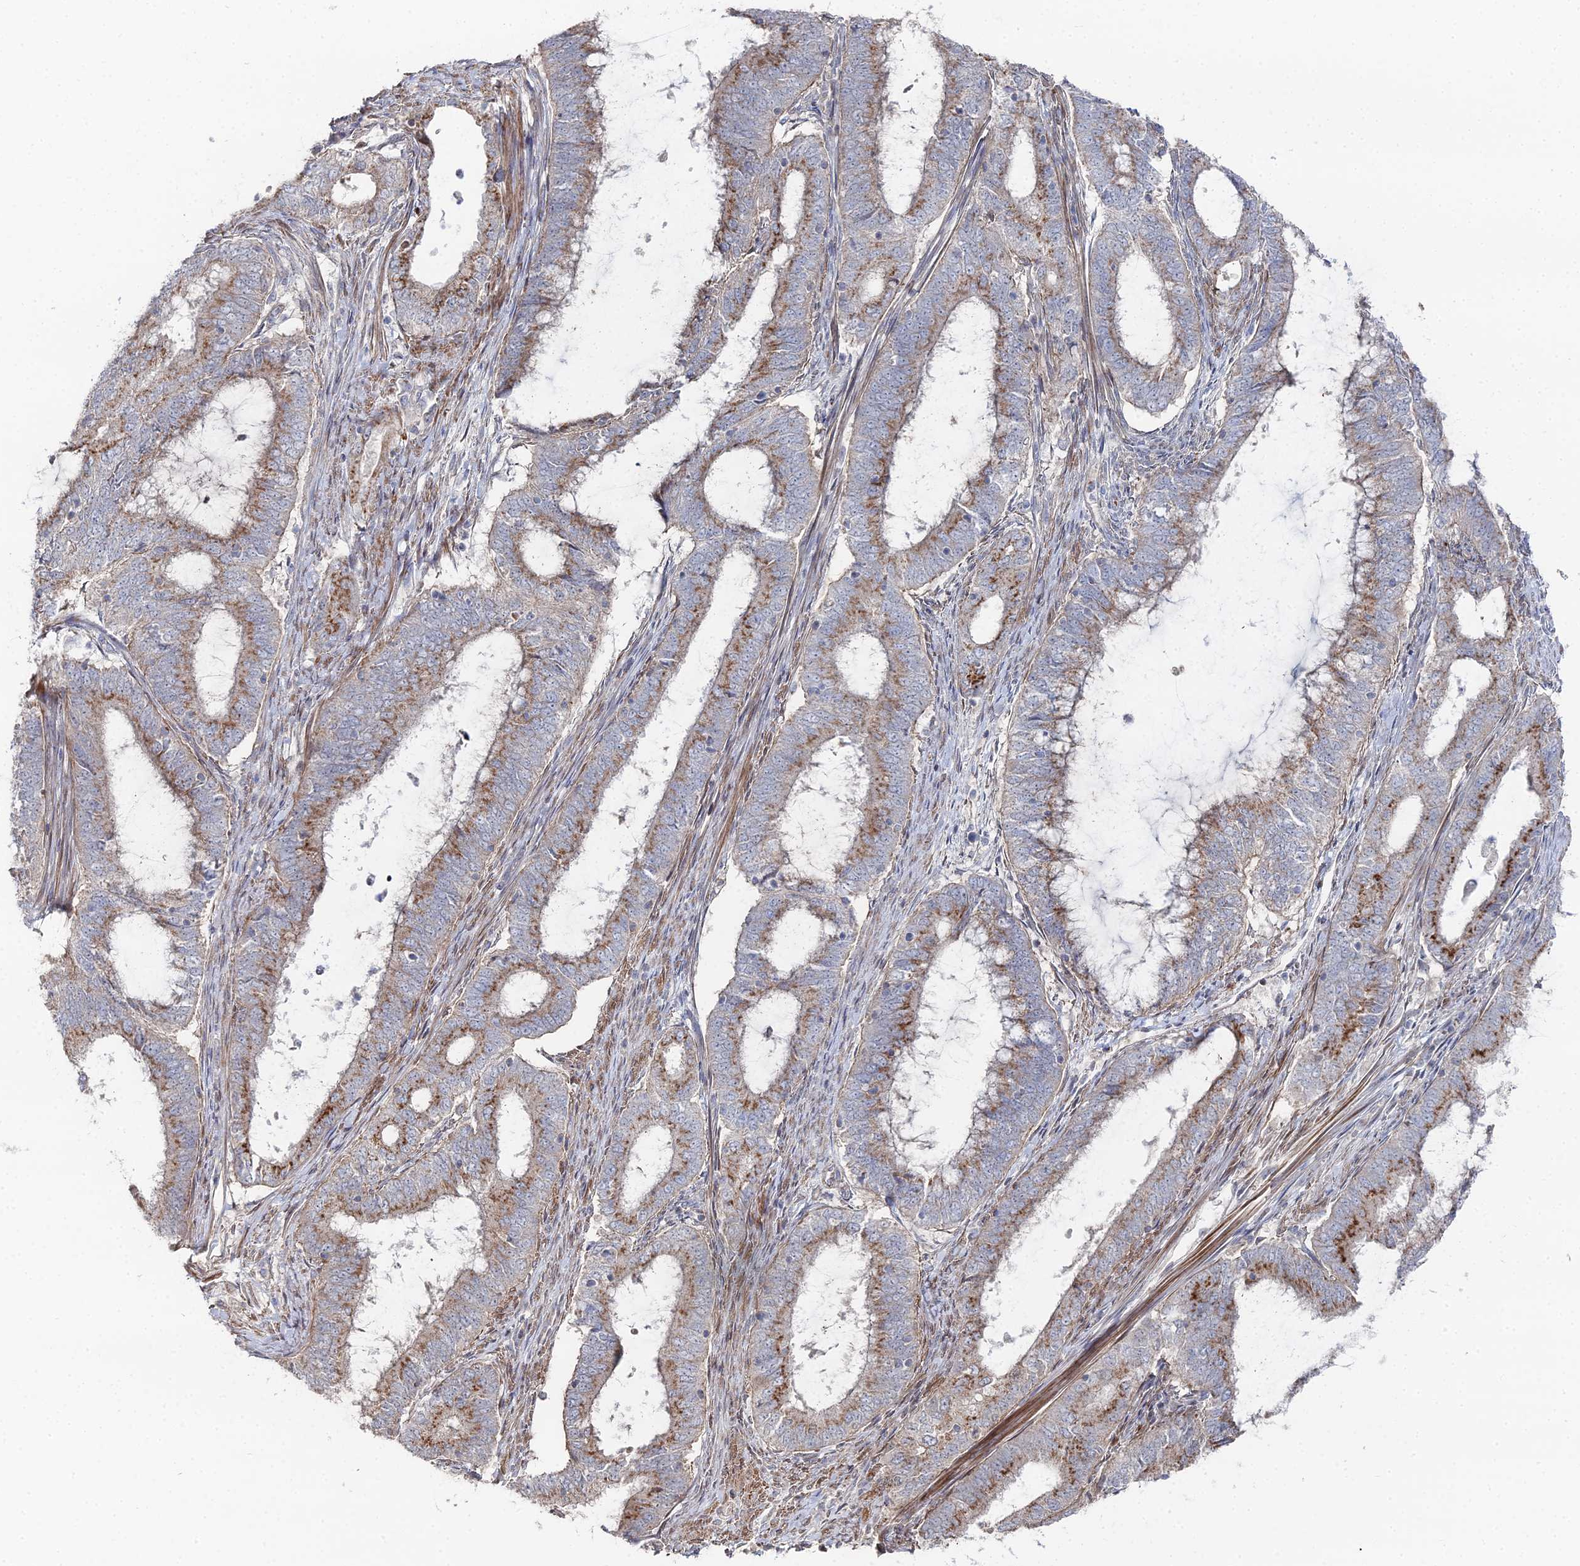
{"staining": {"intensity": "moderate", "quantity": ">75%", "location": "cytoplasmic/membranous"}, "tissue": "endometrial cancer", "cell_type": "Tumor cells", "image_type": "cancer", "snomed": [{"axis": "morphology", "description": "Adenocarcinoma, NOS"}, {"axis": "topography", "description": "Endometrium"}], "caption": "This image displays immunohistochemistry (IHC) staining of endometrial cancer, with medium moderate cytoplasmic/membranous positivity in about >75% of tumor cells.", "gene": "SGMS1", "patient": {"sex": "female", "age": 51}}